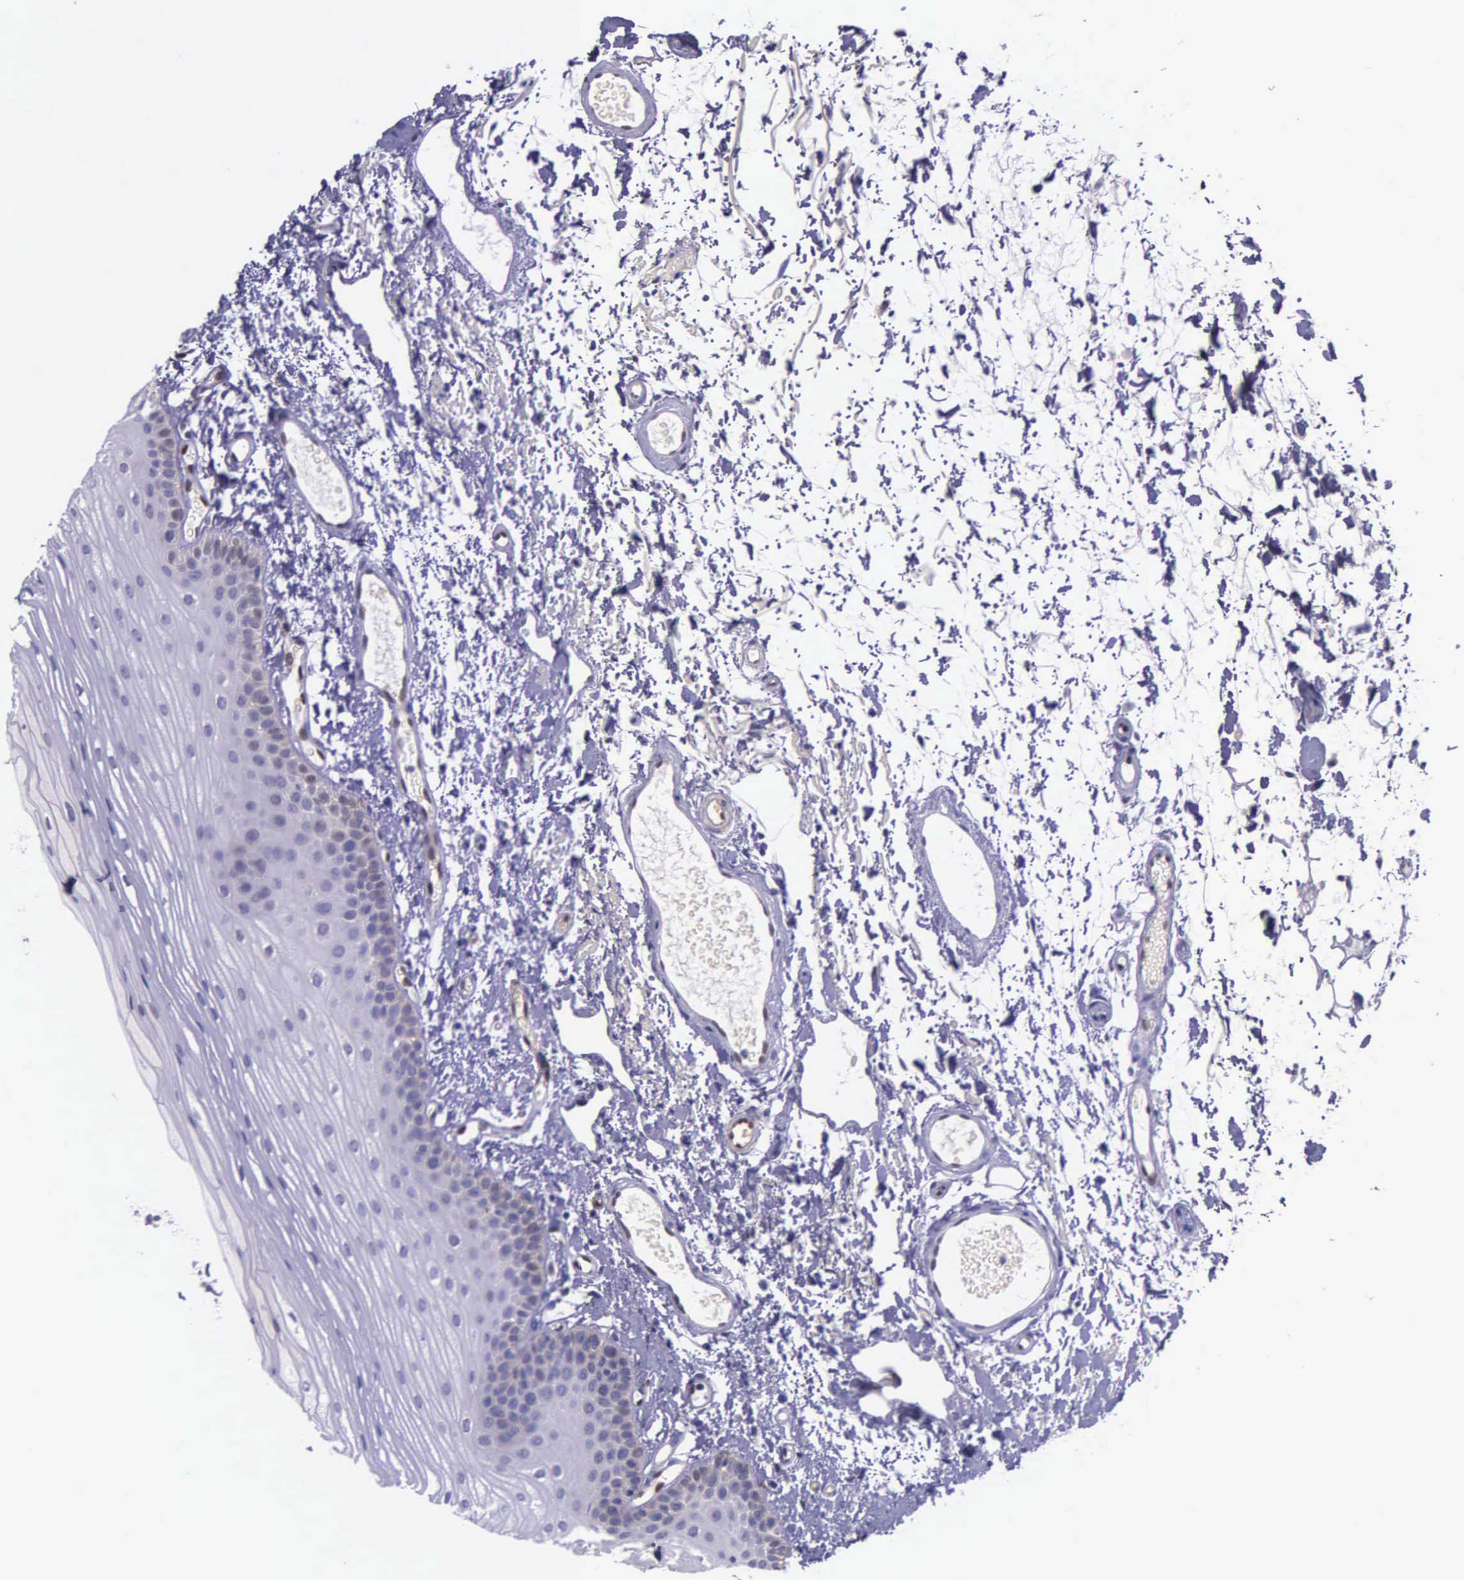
{"staining": {"intensity": "weak", "quantity": "<25%", "location": "cytoplasmic/membranous"}, "tissue": "oral mucosa", "cell_type": "Squamous epithelial cells", "image_type": "normal", "snomed": [{"axis": "morphology", "description": "Normal tissue, NOS"}, {"axis": "topography", "description": "Oral tissue"}], "caption": "This is an IHC micrograph of benign oral mucosa. There is no staining in squamous epithelial cells.", "gene": "GMPR2", "patient": {"sex": "male", "age": 52}}